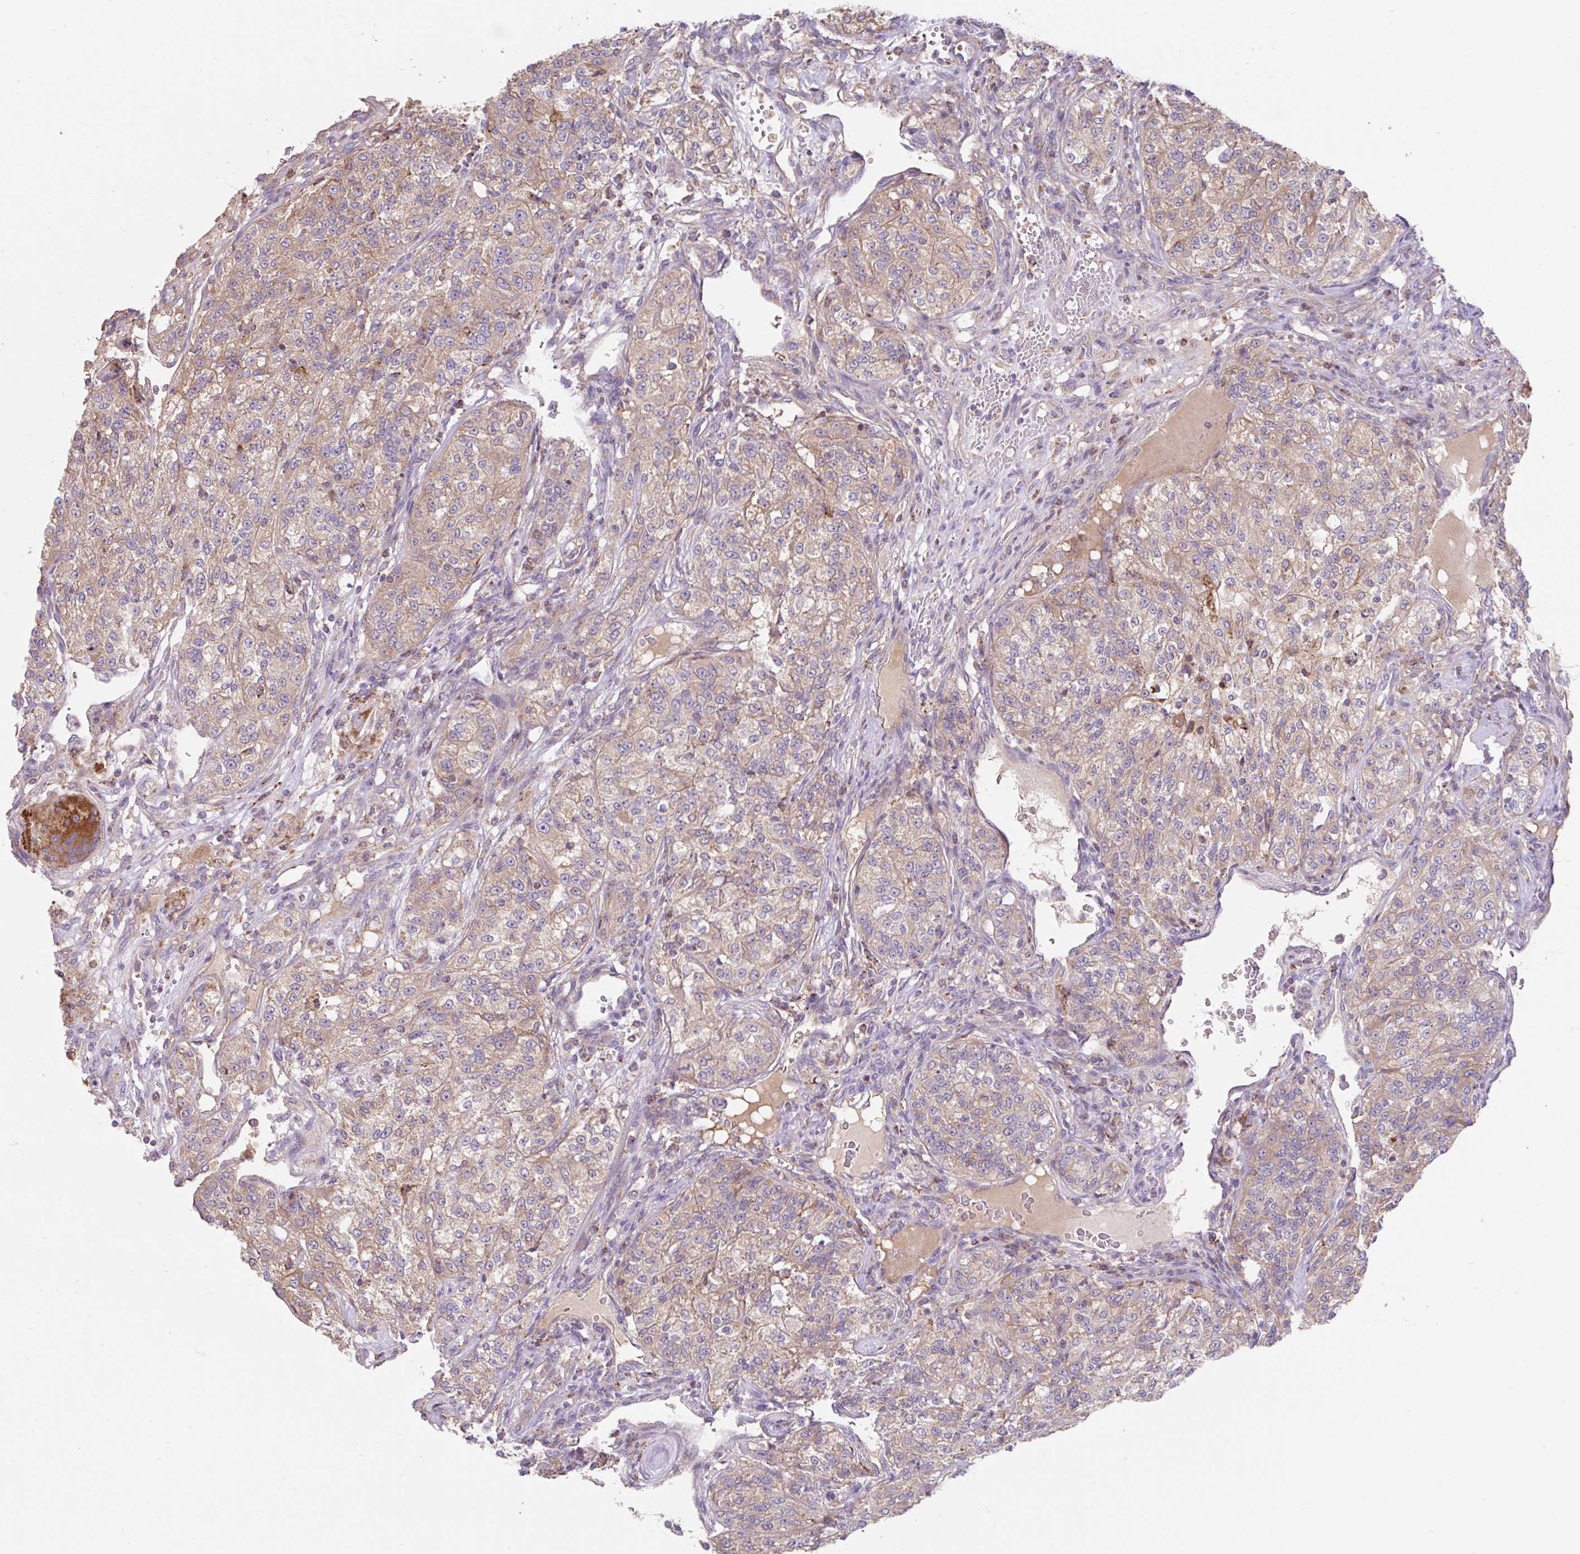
{"staining": {"intensity": "weak", "quantity": ">75%", "location": "cytoplasmic/membranous"}, "tissue": "renal cancer", "cell_type": "Tumor cells", "image_type": "cancer", "snomed": [{"axis": "morphology", "description": "Adenocarcinoma, NOS"}, {"axis": "topography", "description": "Kidney"}], "caption": "A photomicrograph of human renal adenocarcinoma stained for a protein shows weak cytoplasmic/membranous brown staining in tumor cells. Immunohistochemistry (ihc) stains the protein in brown and the nuclei are stained blue.", "gene": "RALBP1", "patient": {"sex": "female", "age": 63}}